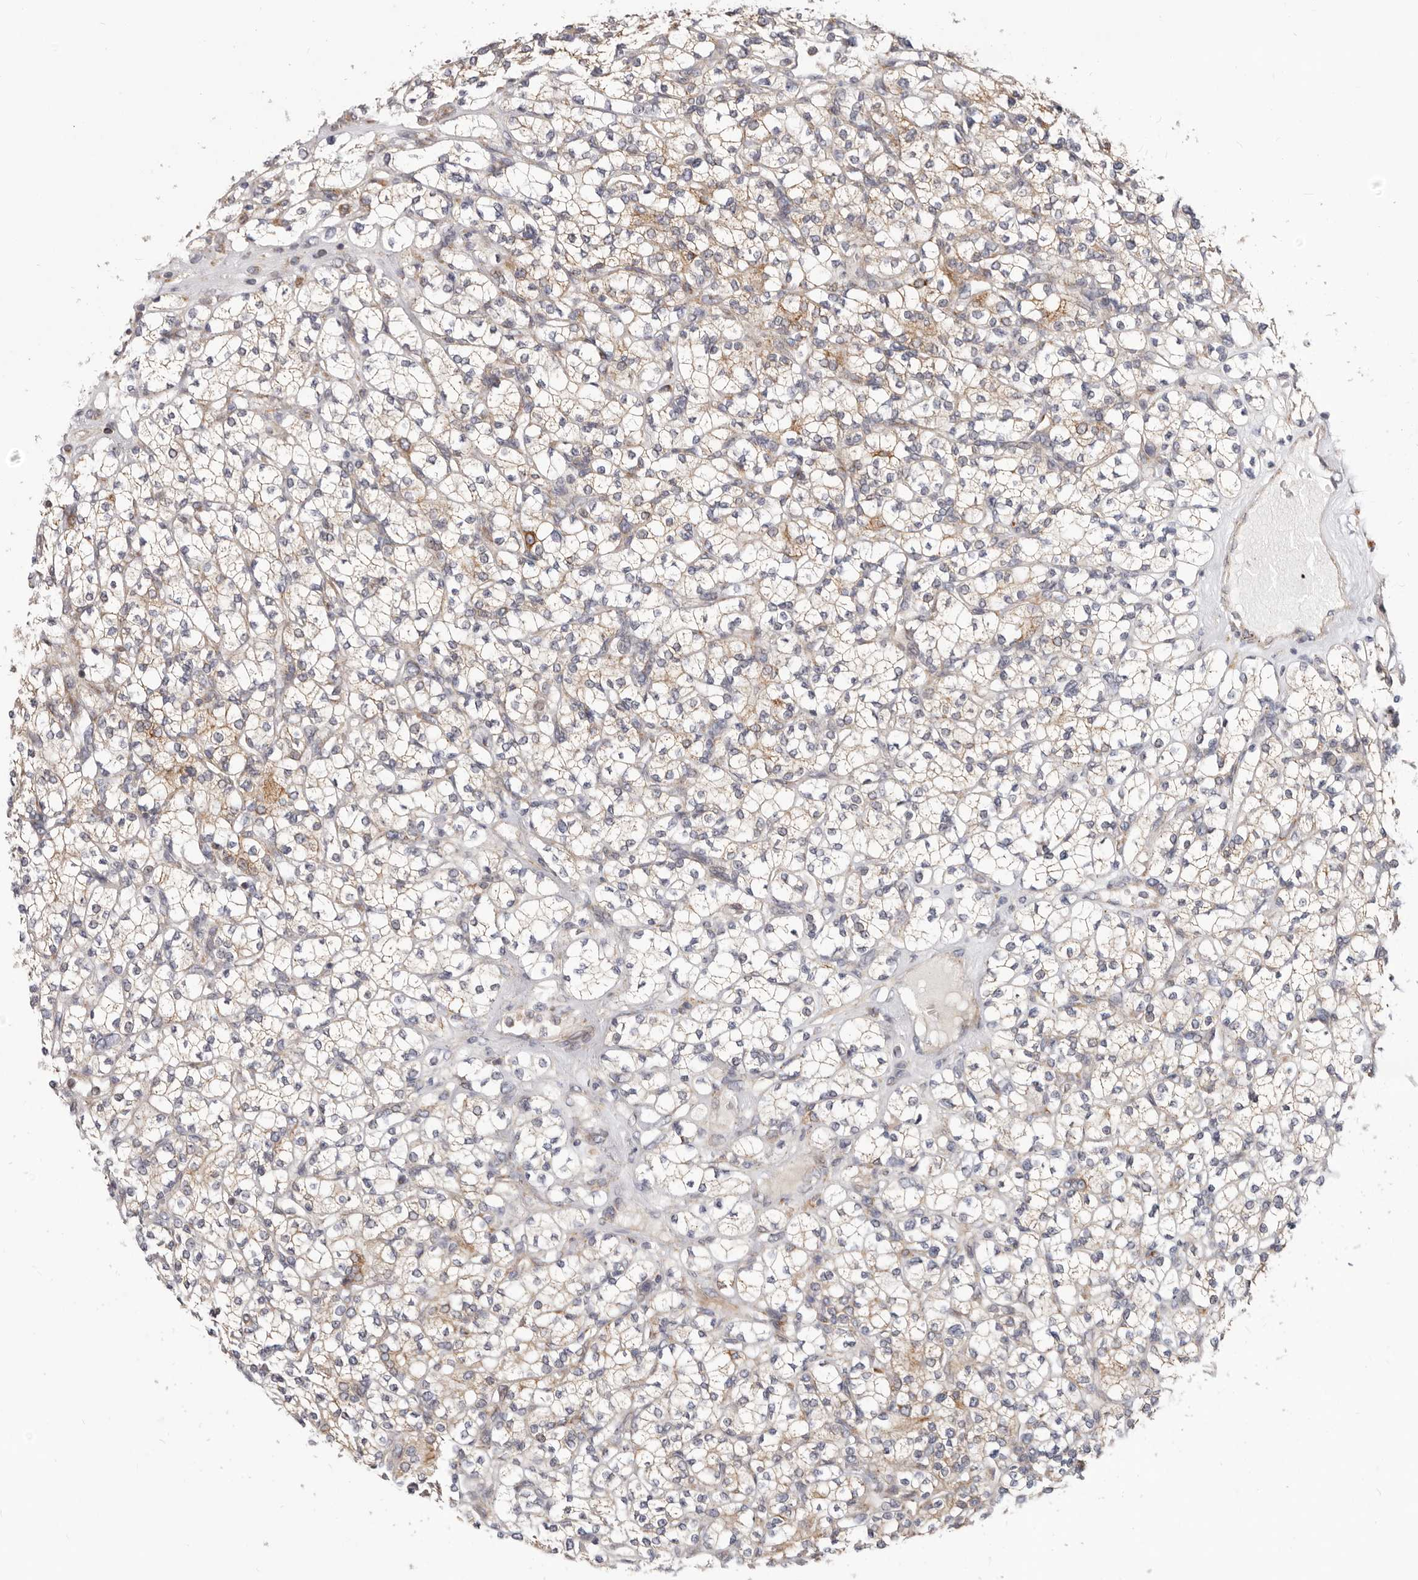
{"staining": {"intensity": "weak", "quantity": ">75%", "location": "cytoplasmic/membranous"}, "tissue": "renal cancer", "cell_type": "Tumor cells", "image_type": "cancer", "snomed": [{"axis": "morphology", "description": "Adenocarcinoma, NOS"}, {"axis": "topography", "description": "Kidney"}], "caption": "Weak cytoplasmic/membranous positivity for a protein is present in about >75% of tumor cells of renal cancer using immunohistochemistry (IHC).", "gene": "TOR3A", "patient": {"sex": "male", "age": 77}}